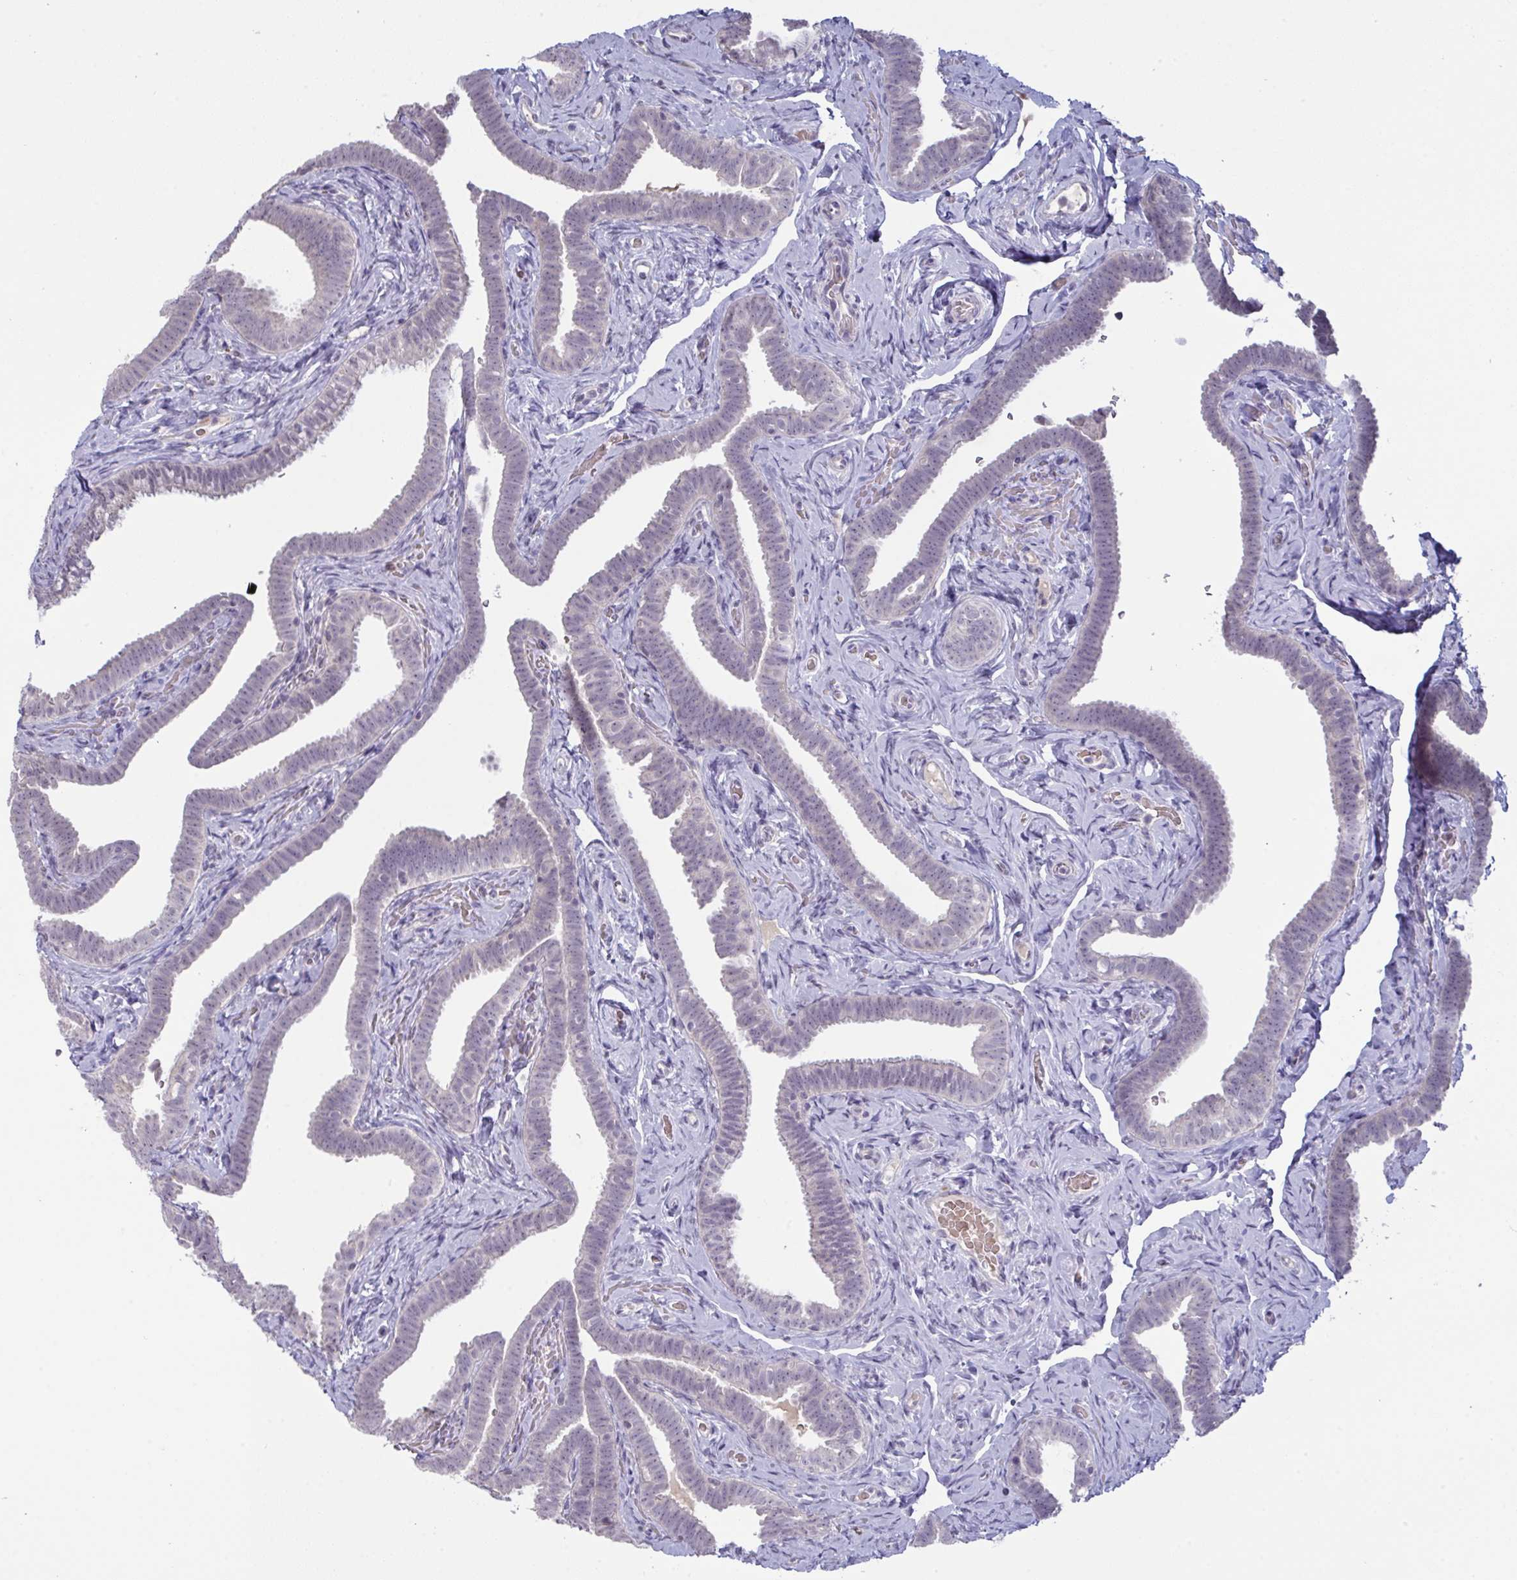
{"staining": {"intensity": "negative", "quantity": "none", "location": "none"}, "tissue": "fallopian tube", "cell_type": "Glandular cells", "image_type": "normal", "snomed": [{"axis": "morphology", "description": "Normal tissue, NOS"}, {"axis": "topography", "description": "Fallopian tube"}], "caption": "Protein analysis of benign fallopian tube reveals no significant positivity in glandular cells.", "gene": "ZNF784", "patient": {"sex": "female", "age": 69}}